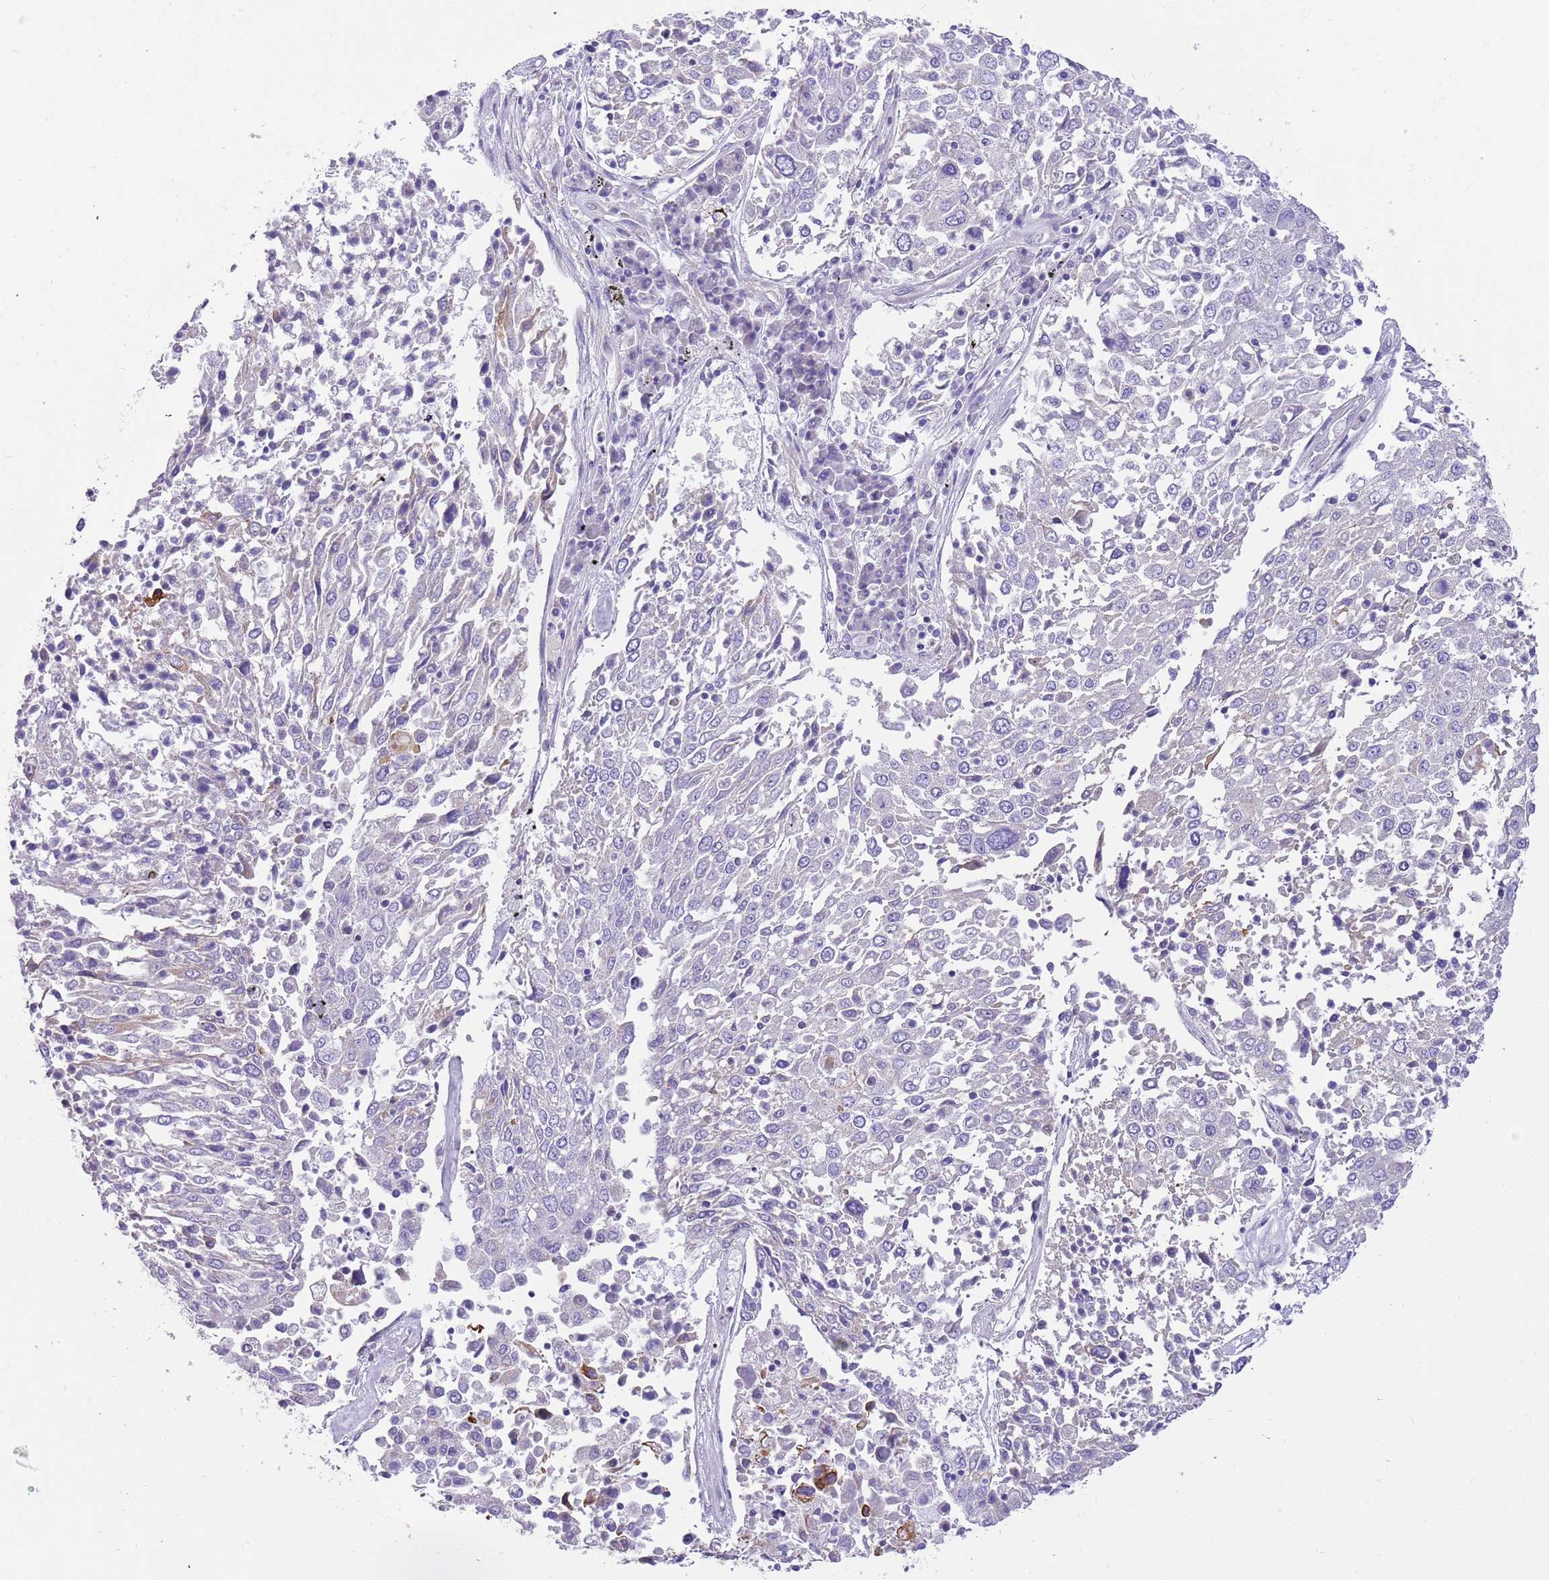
{"staining": {"intensity": "moderate", "quantity": "<25%", "location": "cytoplasmic/membranous"}, "tissue": "lung cancer", "cell_type": "Tumor cells", "image_type": "cancer", "snomed": [{"axis": "morphology", "description": "Squamous cell carcinoma, NOS"}, {"axis": "topography", "description": "Lung"}], "caption": "The histopathology image demonstrates immunohistochemical staining of lung squamous cell carcinoma. There is moderate cytoplasmic/membranous expression is seen in about <25% of tumor cells. The staining is performed using DAB brown chromogen to label protein expression. The nuclei are counter-stained blue using hematoxylin.", "gene": "SERINC3", "patient": {"sex": "male", "age": 65}}